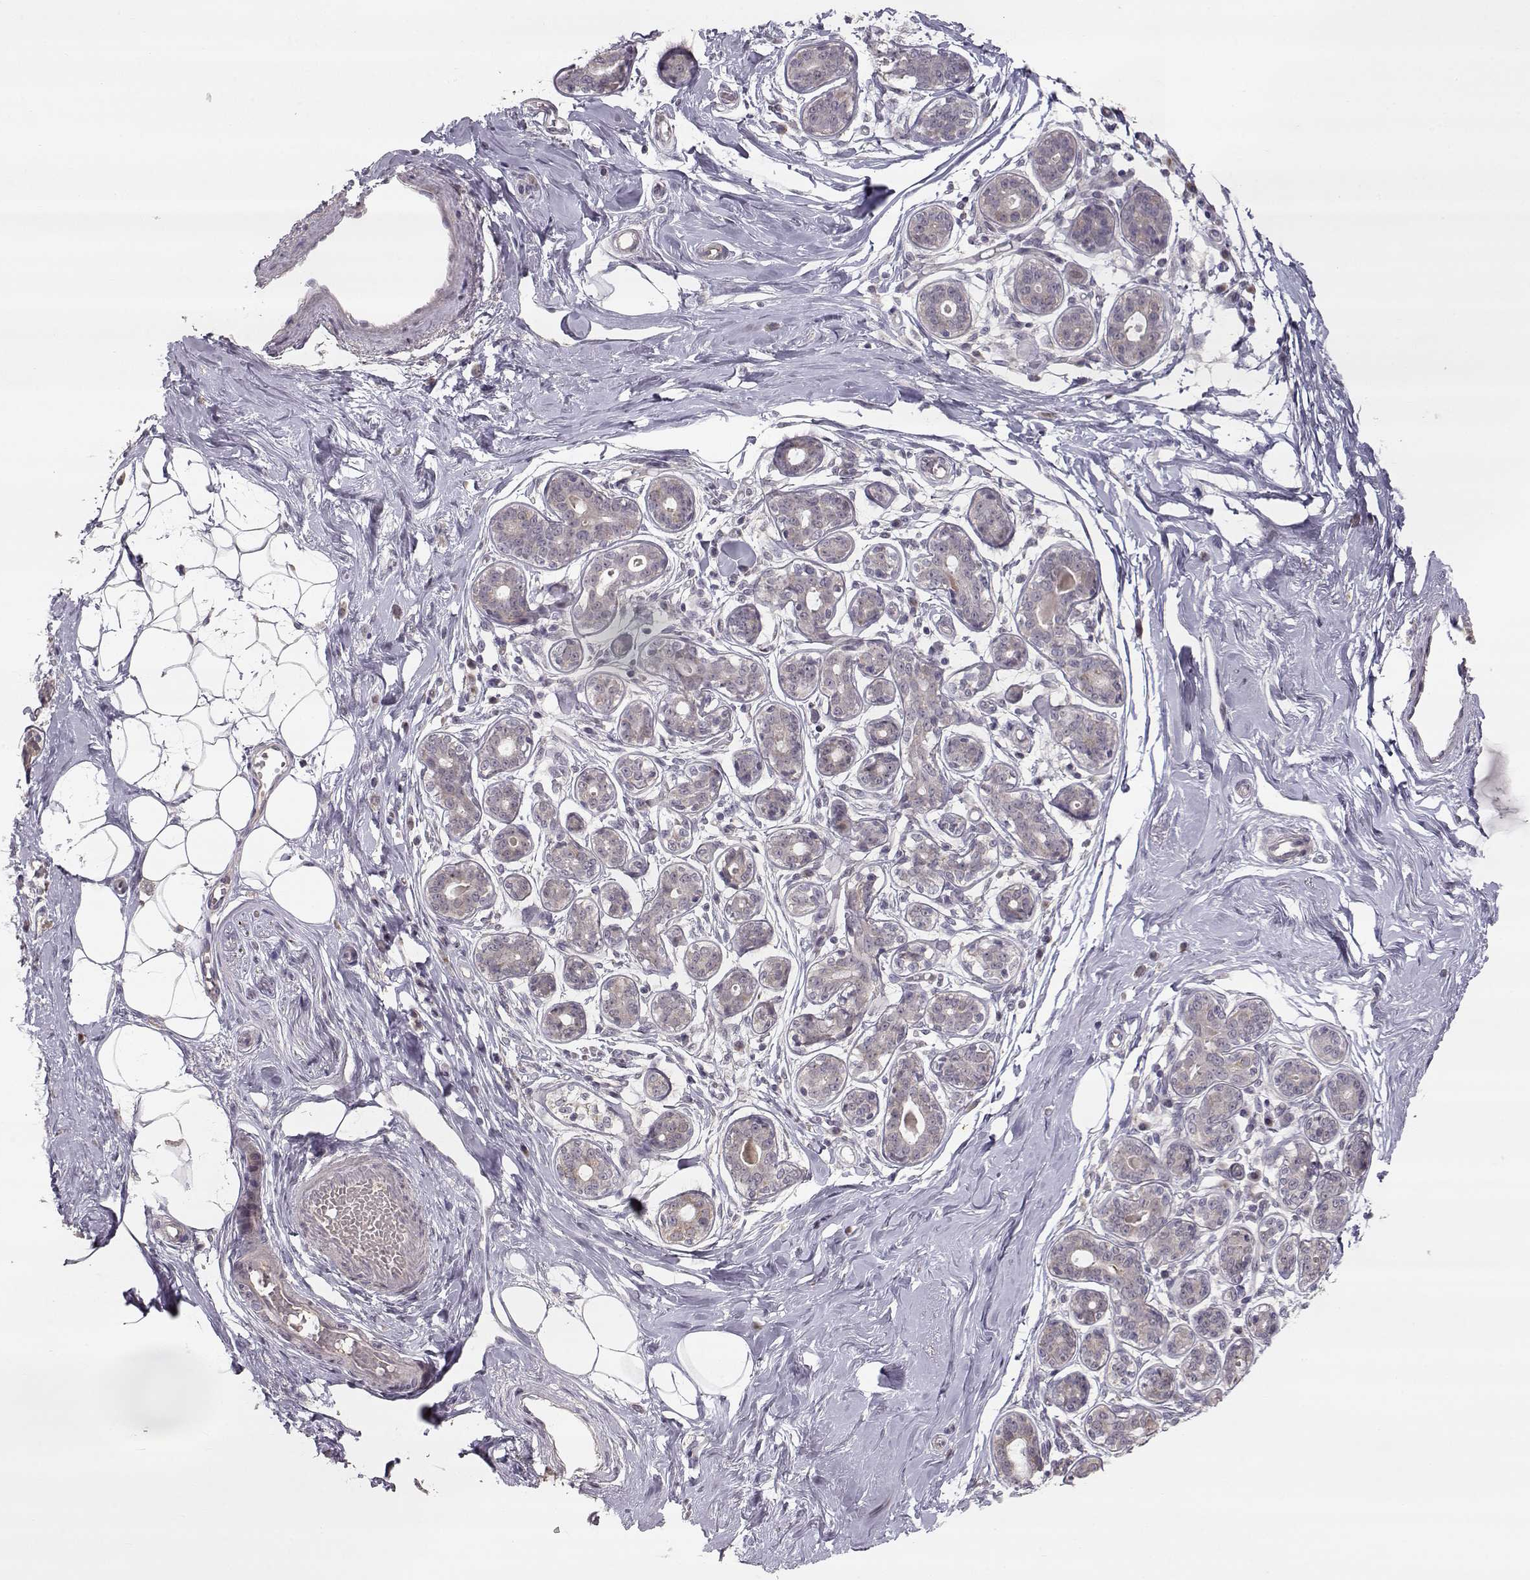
{"staining": {"intensity": "negative", "quantity": "none", "location": "none"}, "tissue": "breast", "cell_type": "Adipocytes", "image_type": "normal", "snomed": [{"axis": "morphology", "description": "Normal tissue, NOS"}, {"axis": "topography", "description": "Skin"}, {"axis": "topography", "description": "Breast"}], "caption": "The IHC histopathology image has no significant staining in adipocytes of breast. (Stains: DAB IHC with hematoxylin counter stain, Microscopy: brightfield microscopy at high magnification).", "gene": "PNMT", "patient": {"sex": "female", "age": 43}}